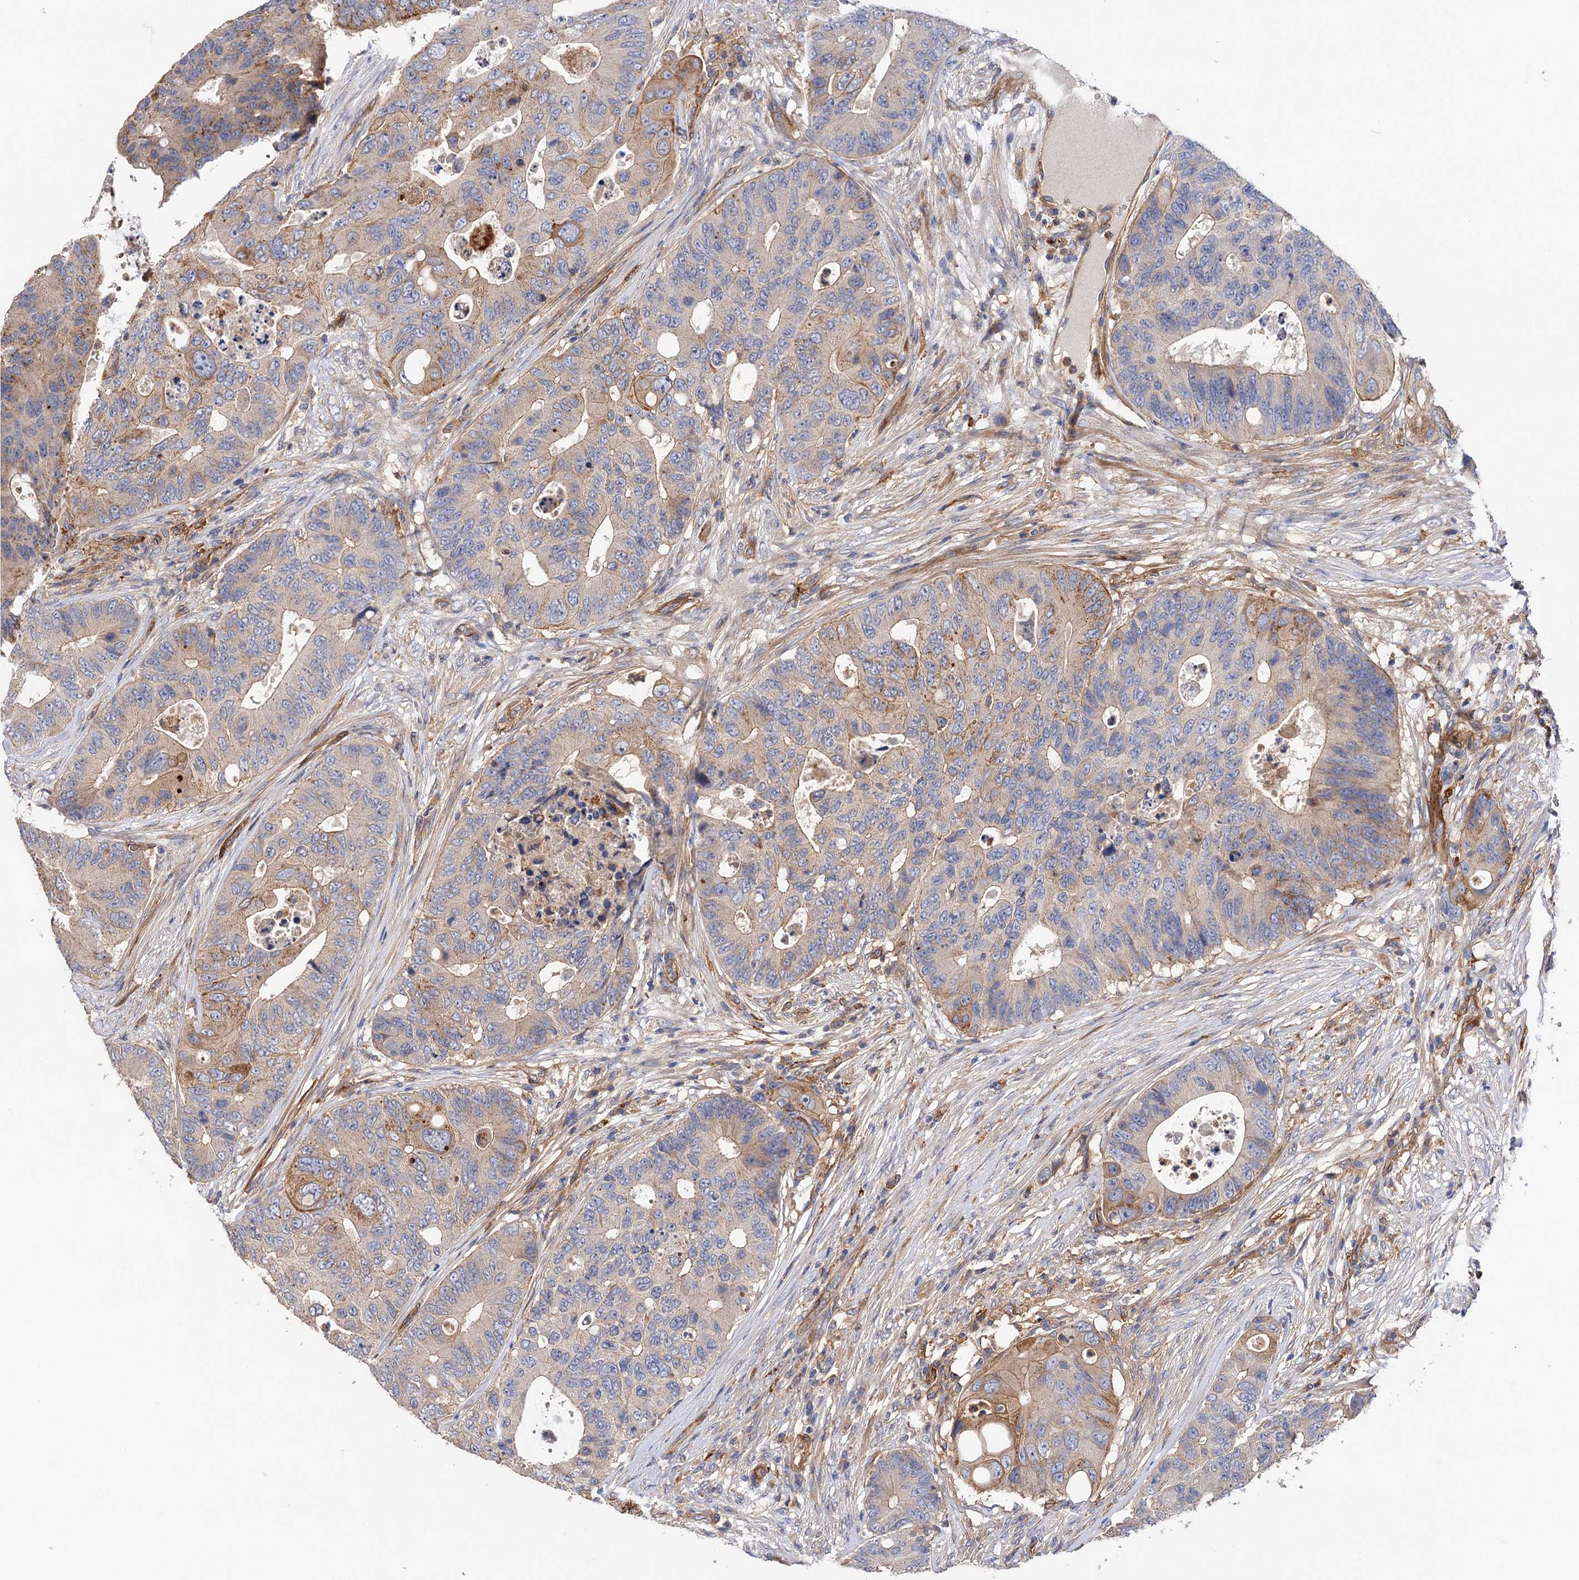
{"staining": {"intensity": "weak", "quantity": "<25%", "location": "cytoplasmic/membranous"}, "tissue": "colorectal cancer", "cell_type": "Tumor cells", "image_type": "cancer", "snomed": [{"axis": "morphology", "description": "Adenocarcinoma, NOS"}, {"axis": "topography", "description": "Colon"}], "caption": "Photomicrograph shows no significant protein positivity in tumor cells of colorectal adenocarcinoma.", "gene": "CSAD", "patient": {"sex": "male", "age": 71}}